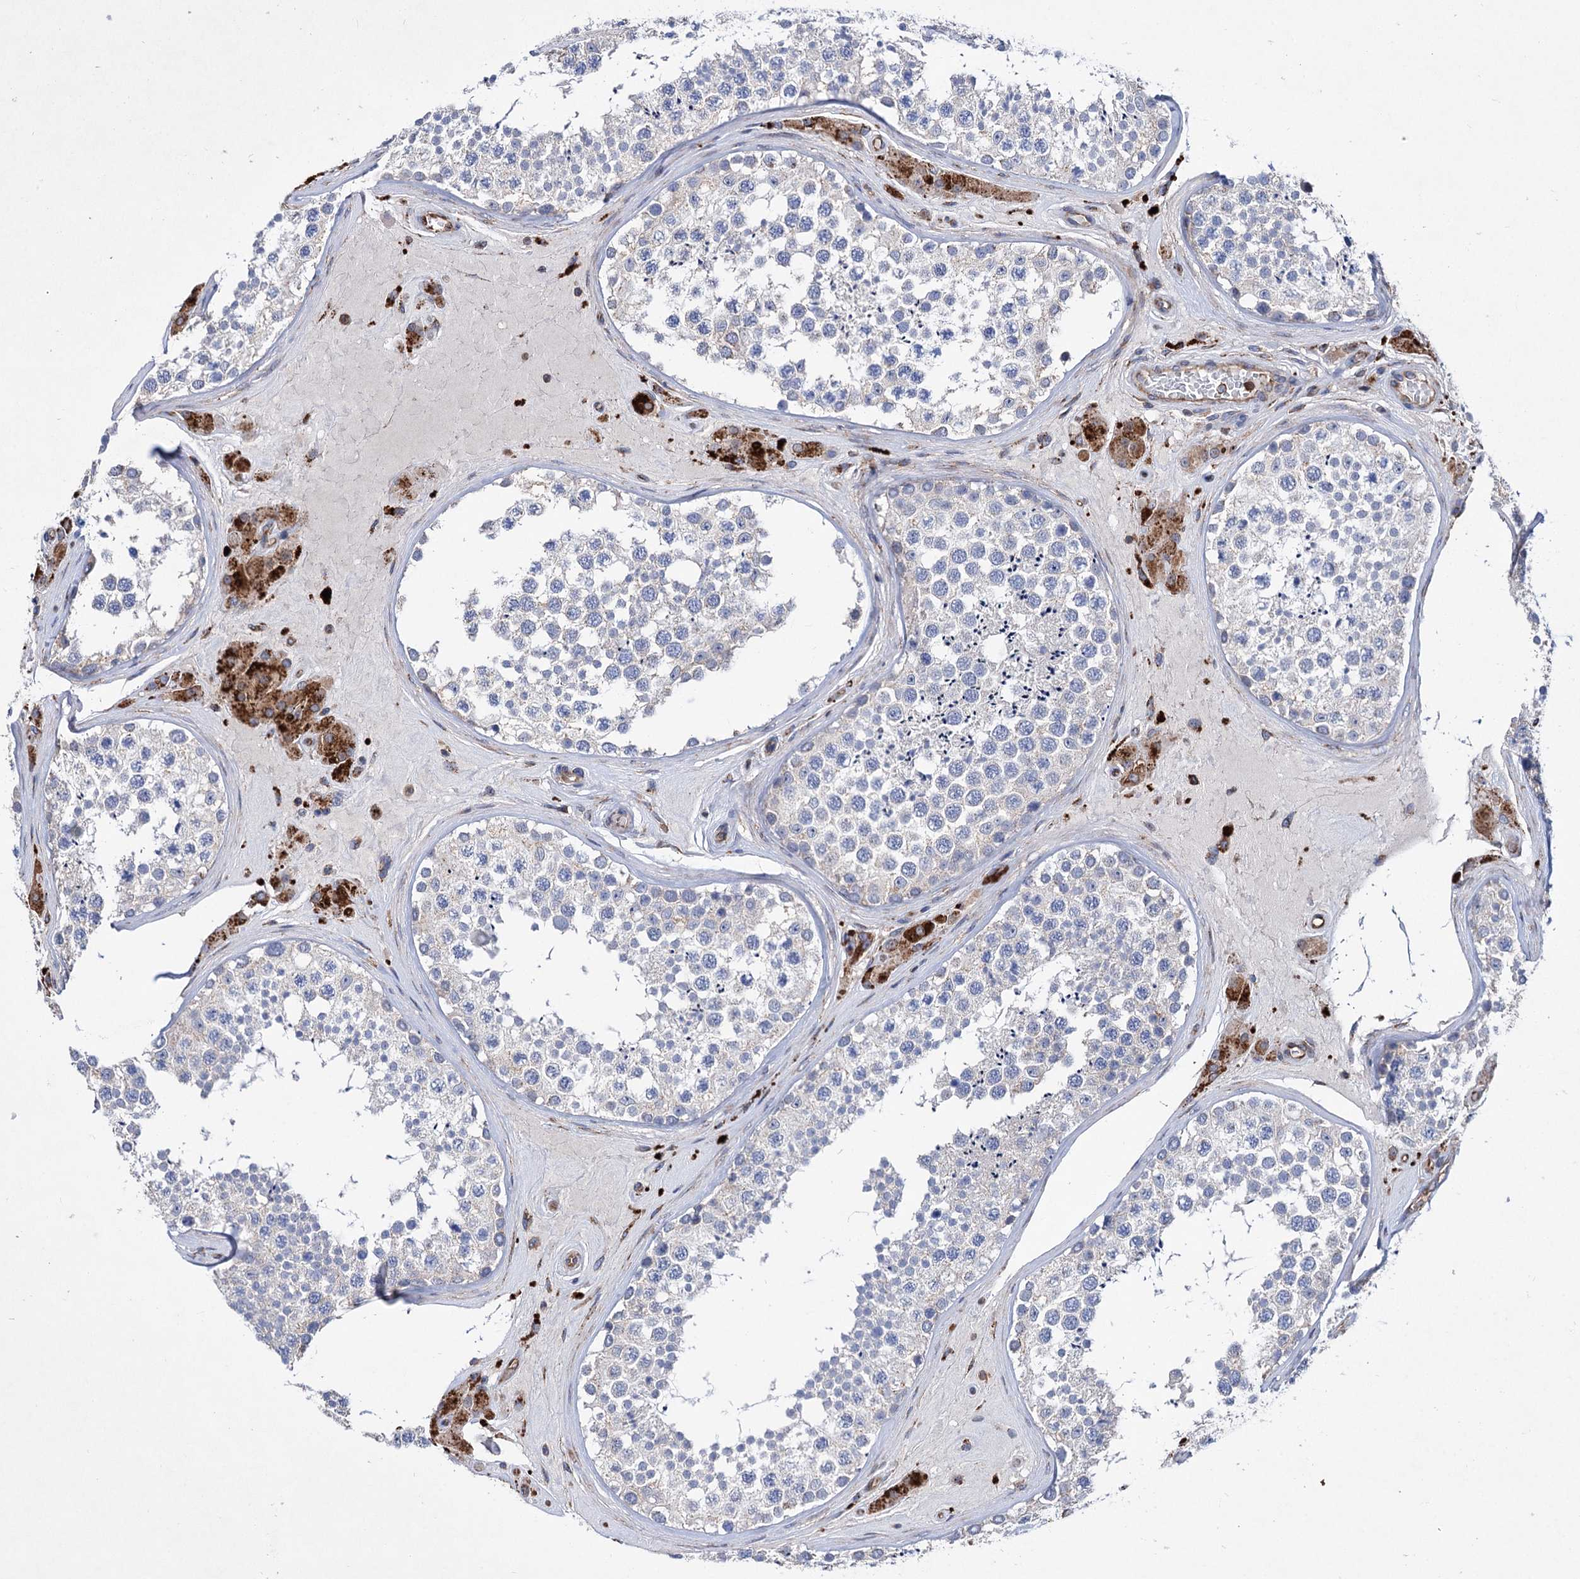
{"staining": {"intensity": "weak", "quantity": "<25%", "location": "cytoplasmic/membranous"}, "tissue": "testis", "cell_type": "Cells in seminiferous ducts", "image_type": "normal", "snomed": [{"axis": "morphology", "description": "Normal tissue, NOS"}, {"axis": "topography", "description": "Testis"}], "caption": "Protein analysis of normal testis demonstrates no significant positivity in cells in seminiferous ducts.", "gene": "SCPEP1", "patient": {"sex": "male", "age": 46}}